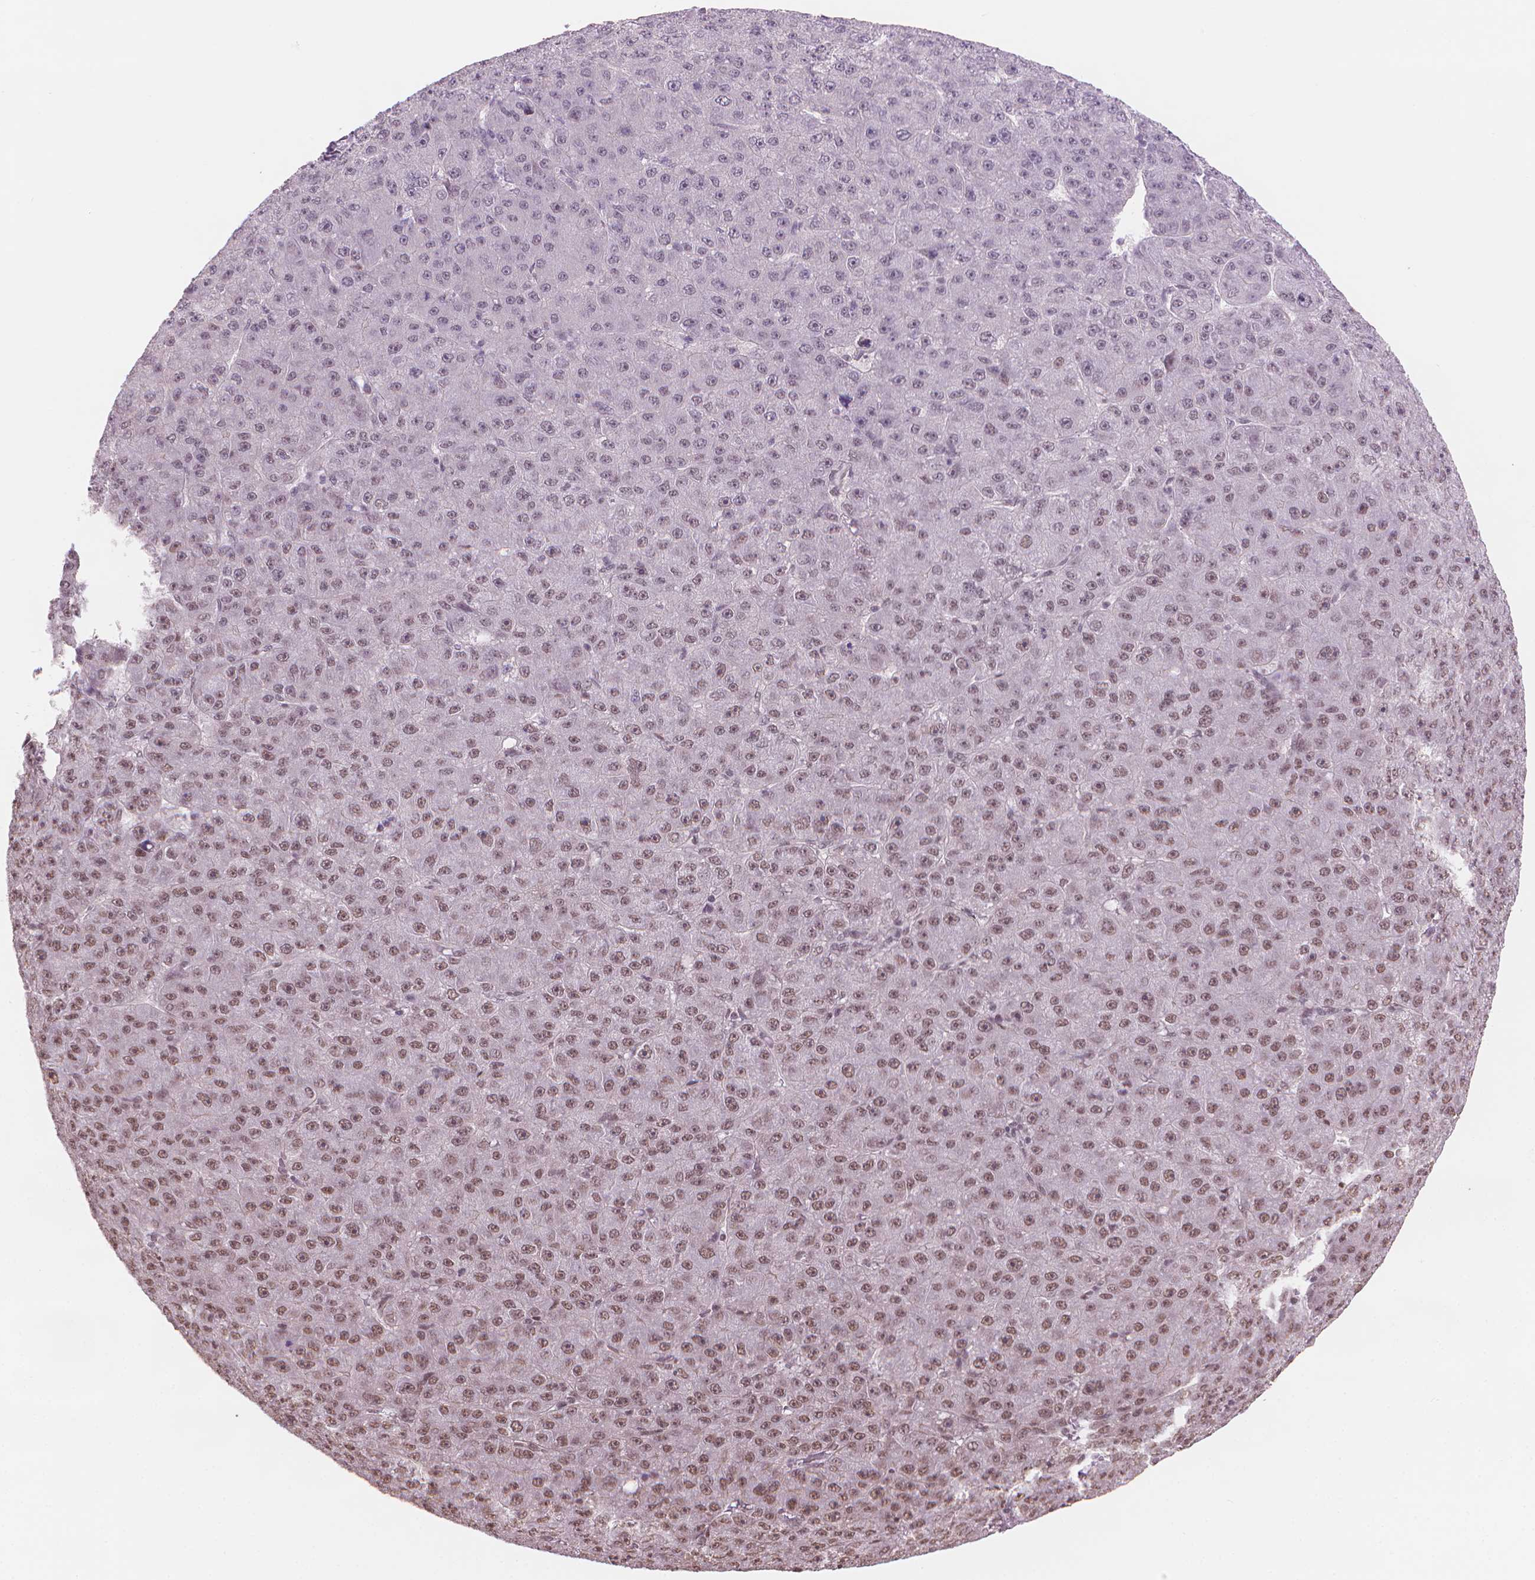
{"staining": {"intensity": "weak", "quantity": ">75%", "location": "nuclear"}, "tissue": "liver cancer", "cell_type": "Tumor cells", "image_type": "cancer", "snomed": [{"axis": "morphology", "description": "Carcinoma, Hepatocellular, NOS"}, {"axis": "topography", "description": "Liver"}], "caption": "The photomicrograph reveals a brown stain indicating the presence of a protein in the nuclear of tumor cells in liver hepatocellular carcinoma.", "gene": "HOXD4", "patient": {"sex": "male", "age": 67}}